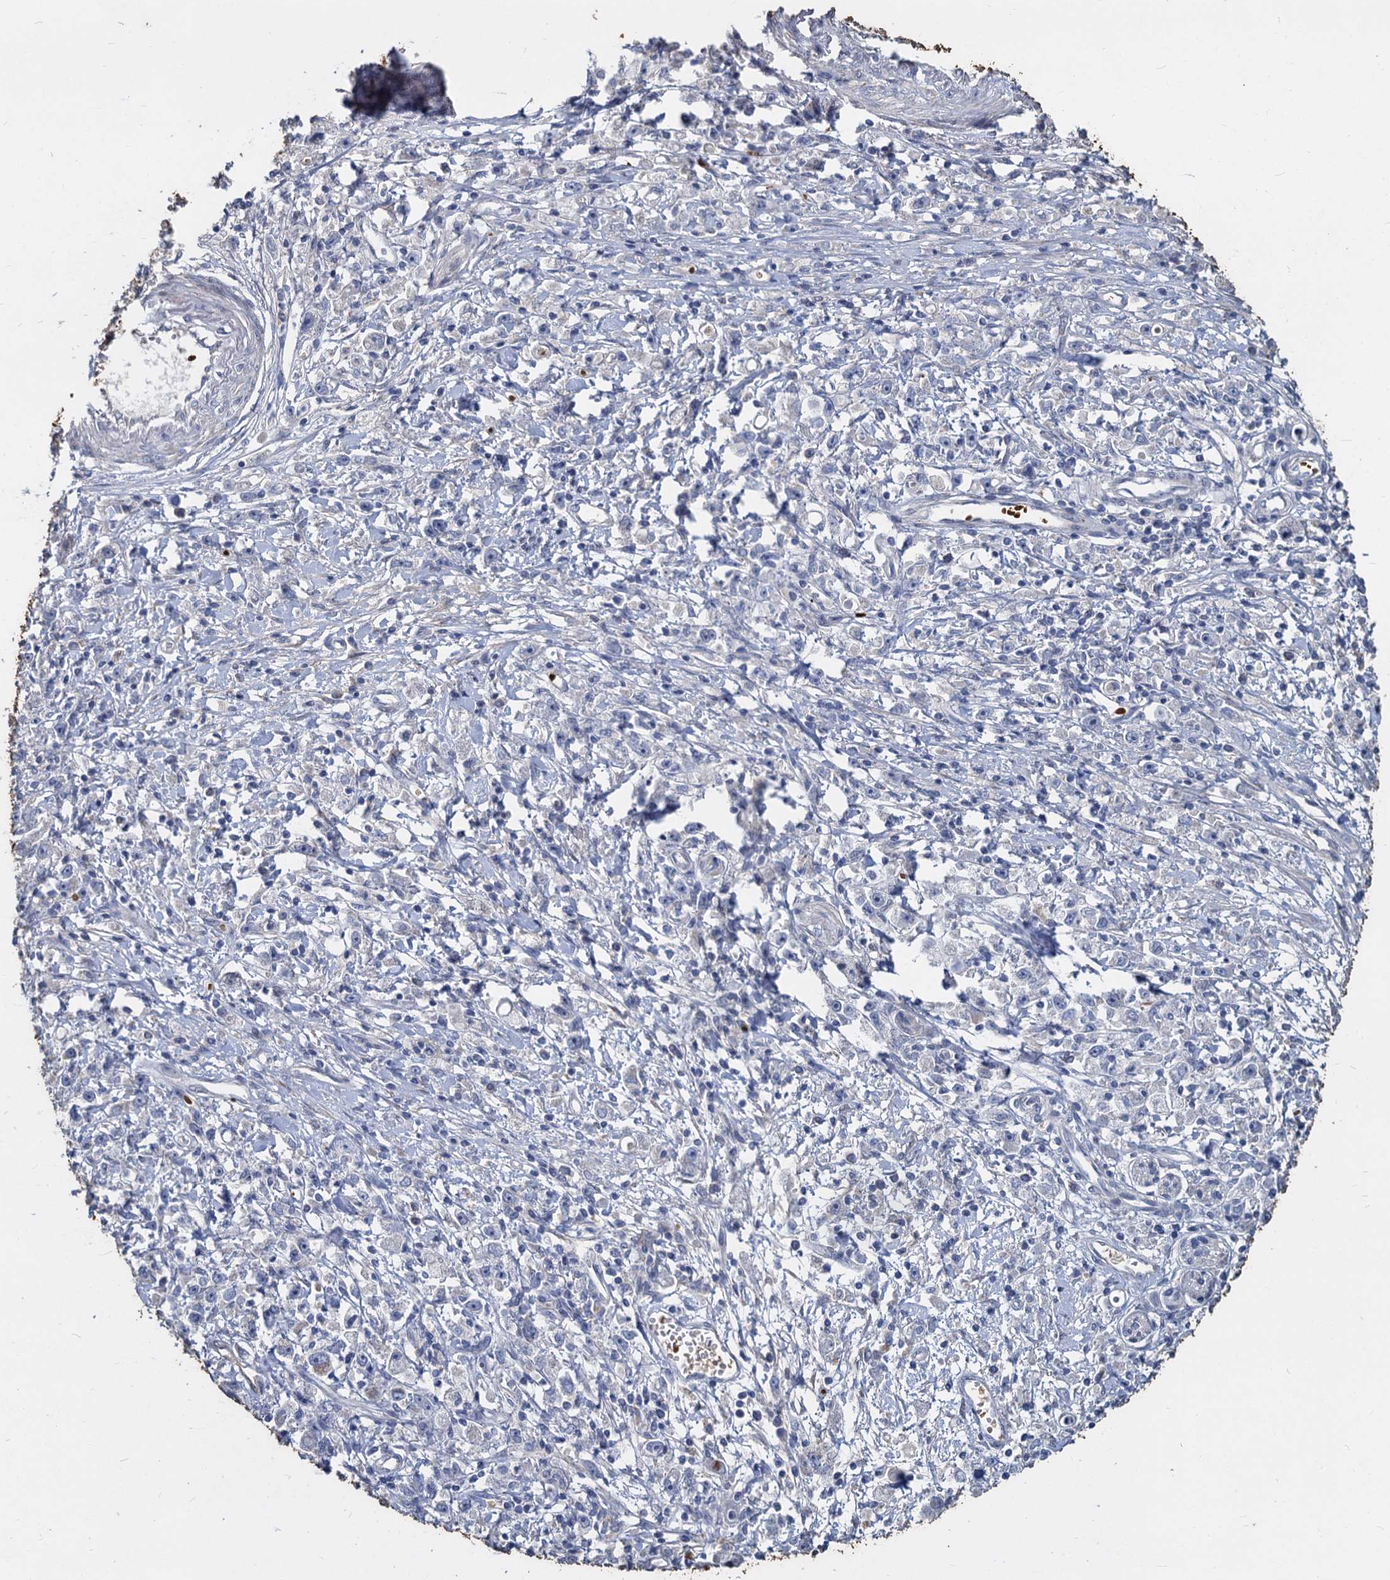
{"staining": {"intensity": "negative", "quantity": "none", "location": "none"}, "tissue": "stomach cancer", "cell_type": "Tumor cells", "image_type": "cancer", "snomed": [{"axis": "morphology", "description": "Adenocarcinoma, NOS"}, {"axis": "topography", "description": "Stomach"}], "caption": "An immunohistochemistry (IHC) image of adenocarcinoma (stomach) is shown. There is no staining in tumor cells of adenocarcinoma (stomach).", "gene": "TCTN2", "patient": {"sex": "female", "age": 59}}